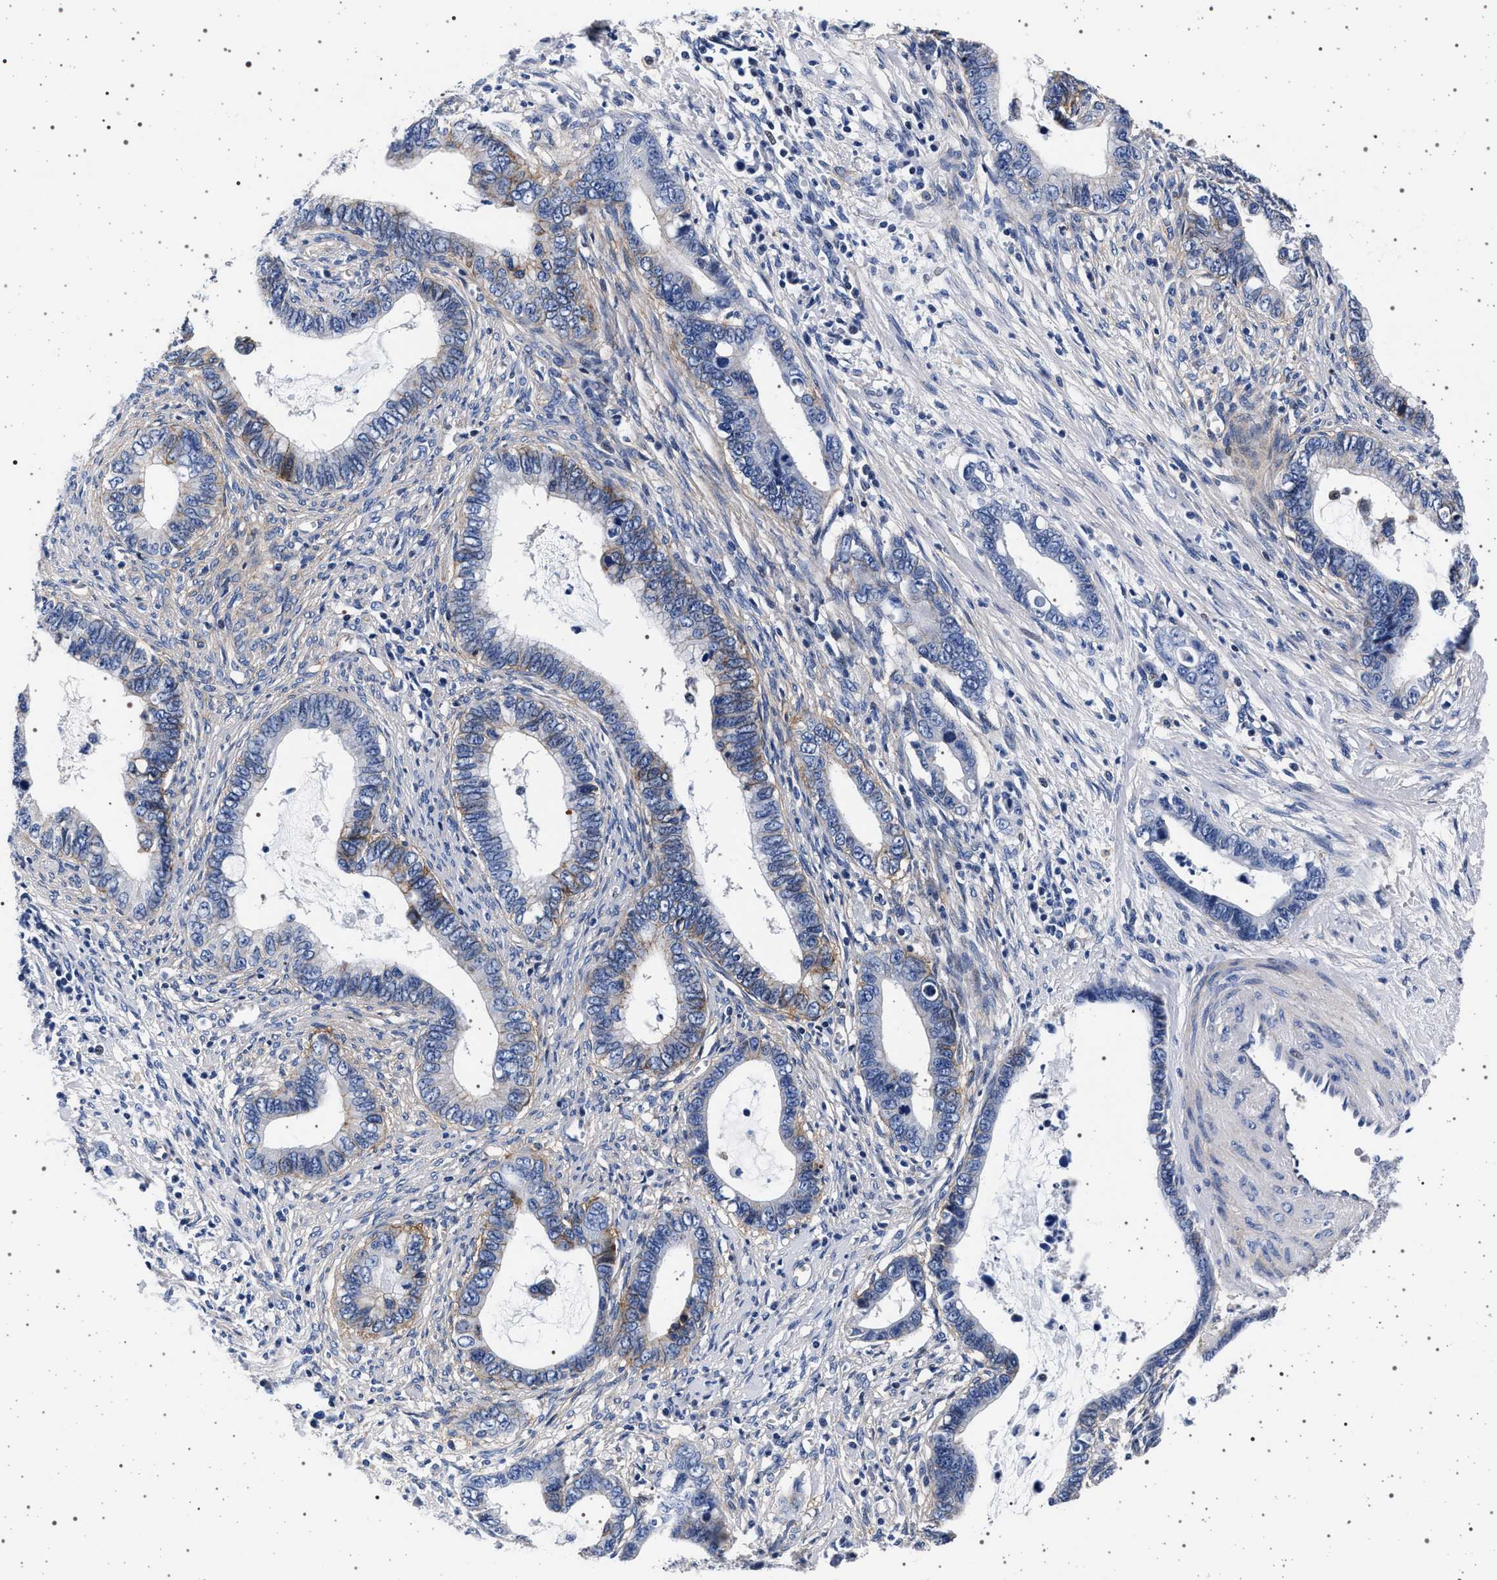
{"staining": {"intensity": "weak", "quantity": "<25%", "location": "cytoplasmic/membranous"}, "tissue": "cervical cancer", "cell_type": "Tumor cells", "image_type": "cancer", "snomed": [{"axis": "morphology", "description": "Adenocarcinoma, NOS"}, {"axis": "topography", "description": "Cervix"}], "caption": "Micrograph shows no significant protein staining in tumor cells of cervical cancer (adenocarcinoma).", "gene": "SLC9A1", "patient": {"sex": "female", "age": 44}}